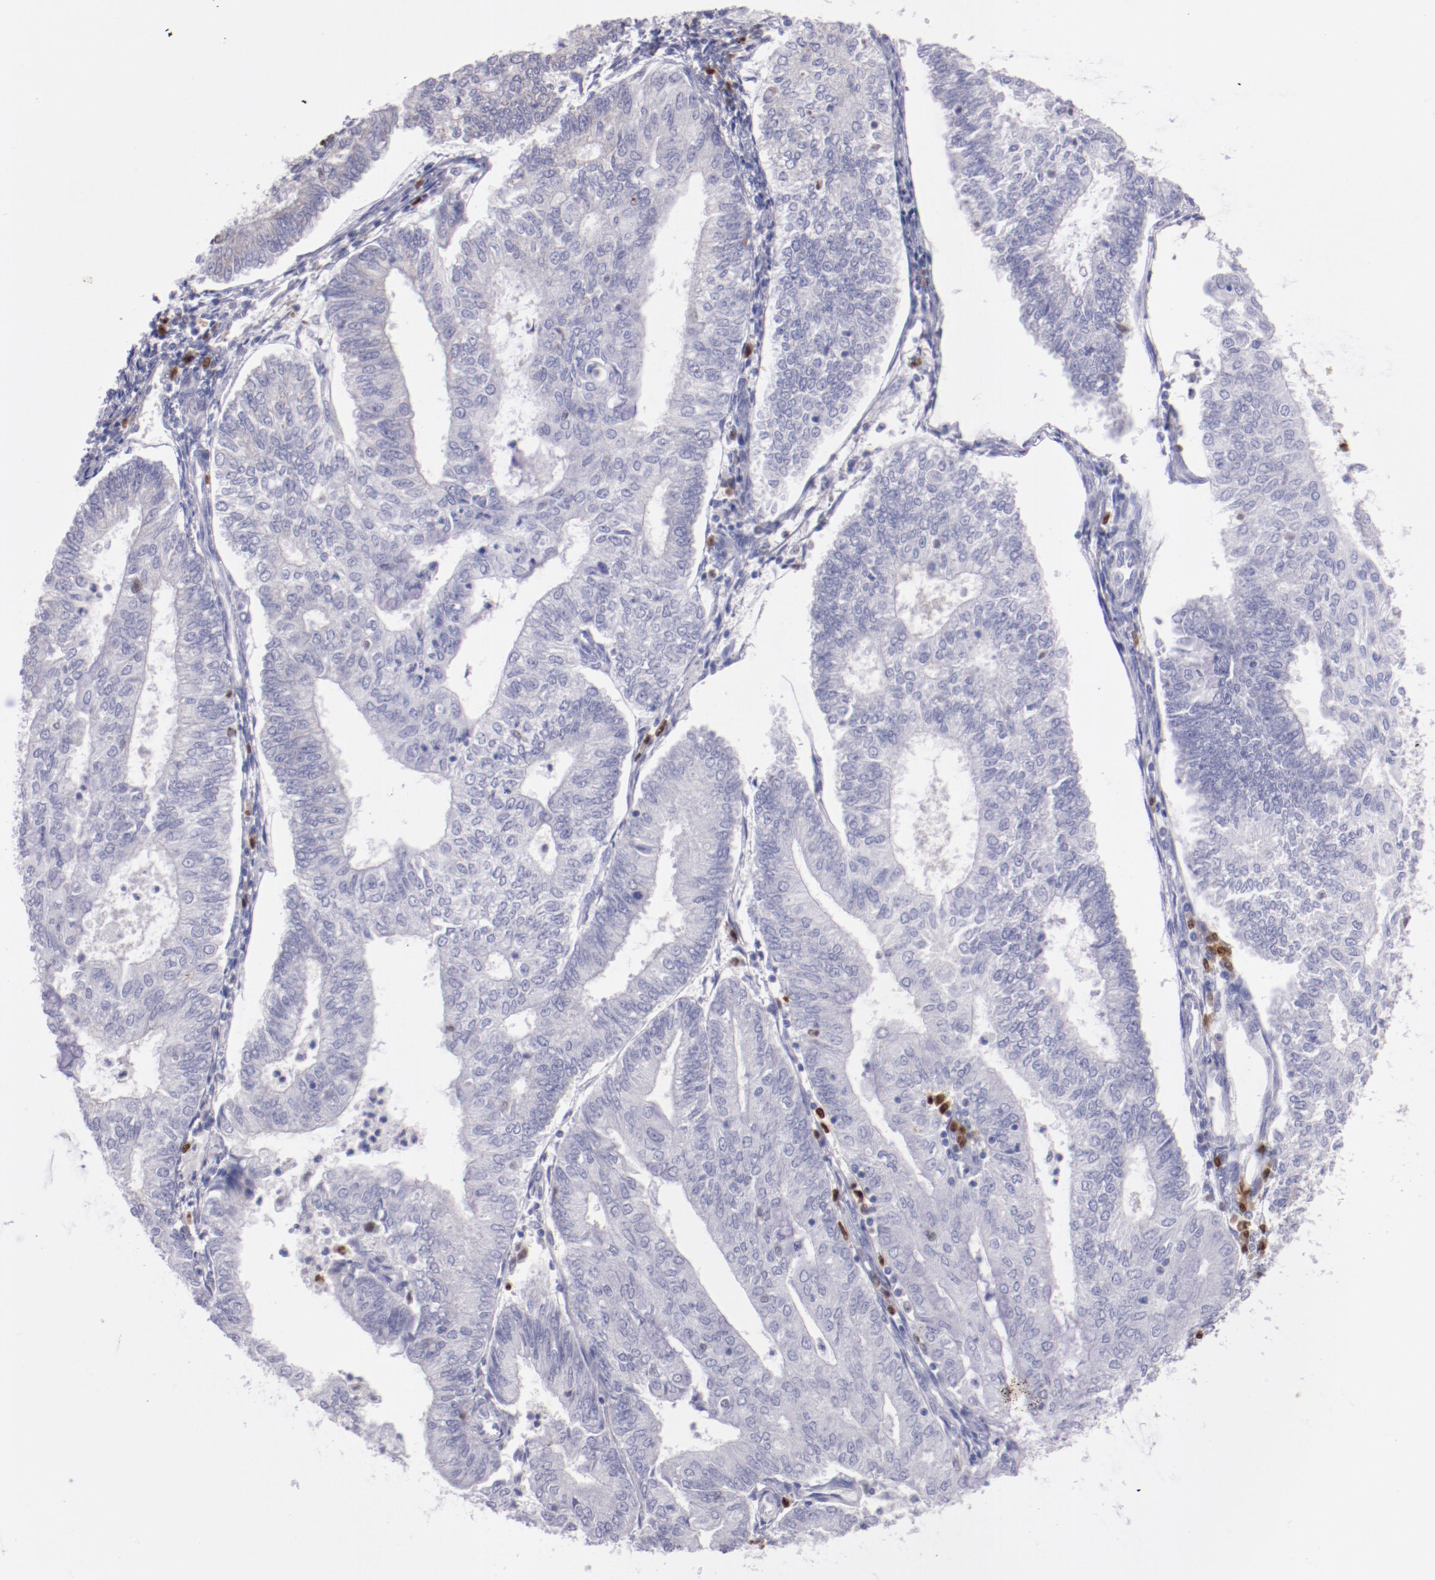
{"staining": {"intensity": "negative", "quantity": "none", "location": "none"}, "tissue": "endometrial cancer", "cell_type": "Tumor cells", "image_type": "cancer", "snomed": [{"axis": "morphology", "description": "Adenocarcinoma, NOS"}, {"axis": "topography", "description": "Endometrium"}], "caption": "This is an immunohistochemistry (IHC) image of adenocarcinoma (endometrial). There is no staining in tumor cells.", "gene": "IRF8", "patient": {"sex": "female", "age": 59}}